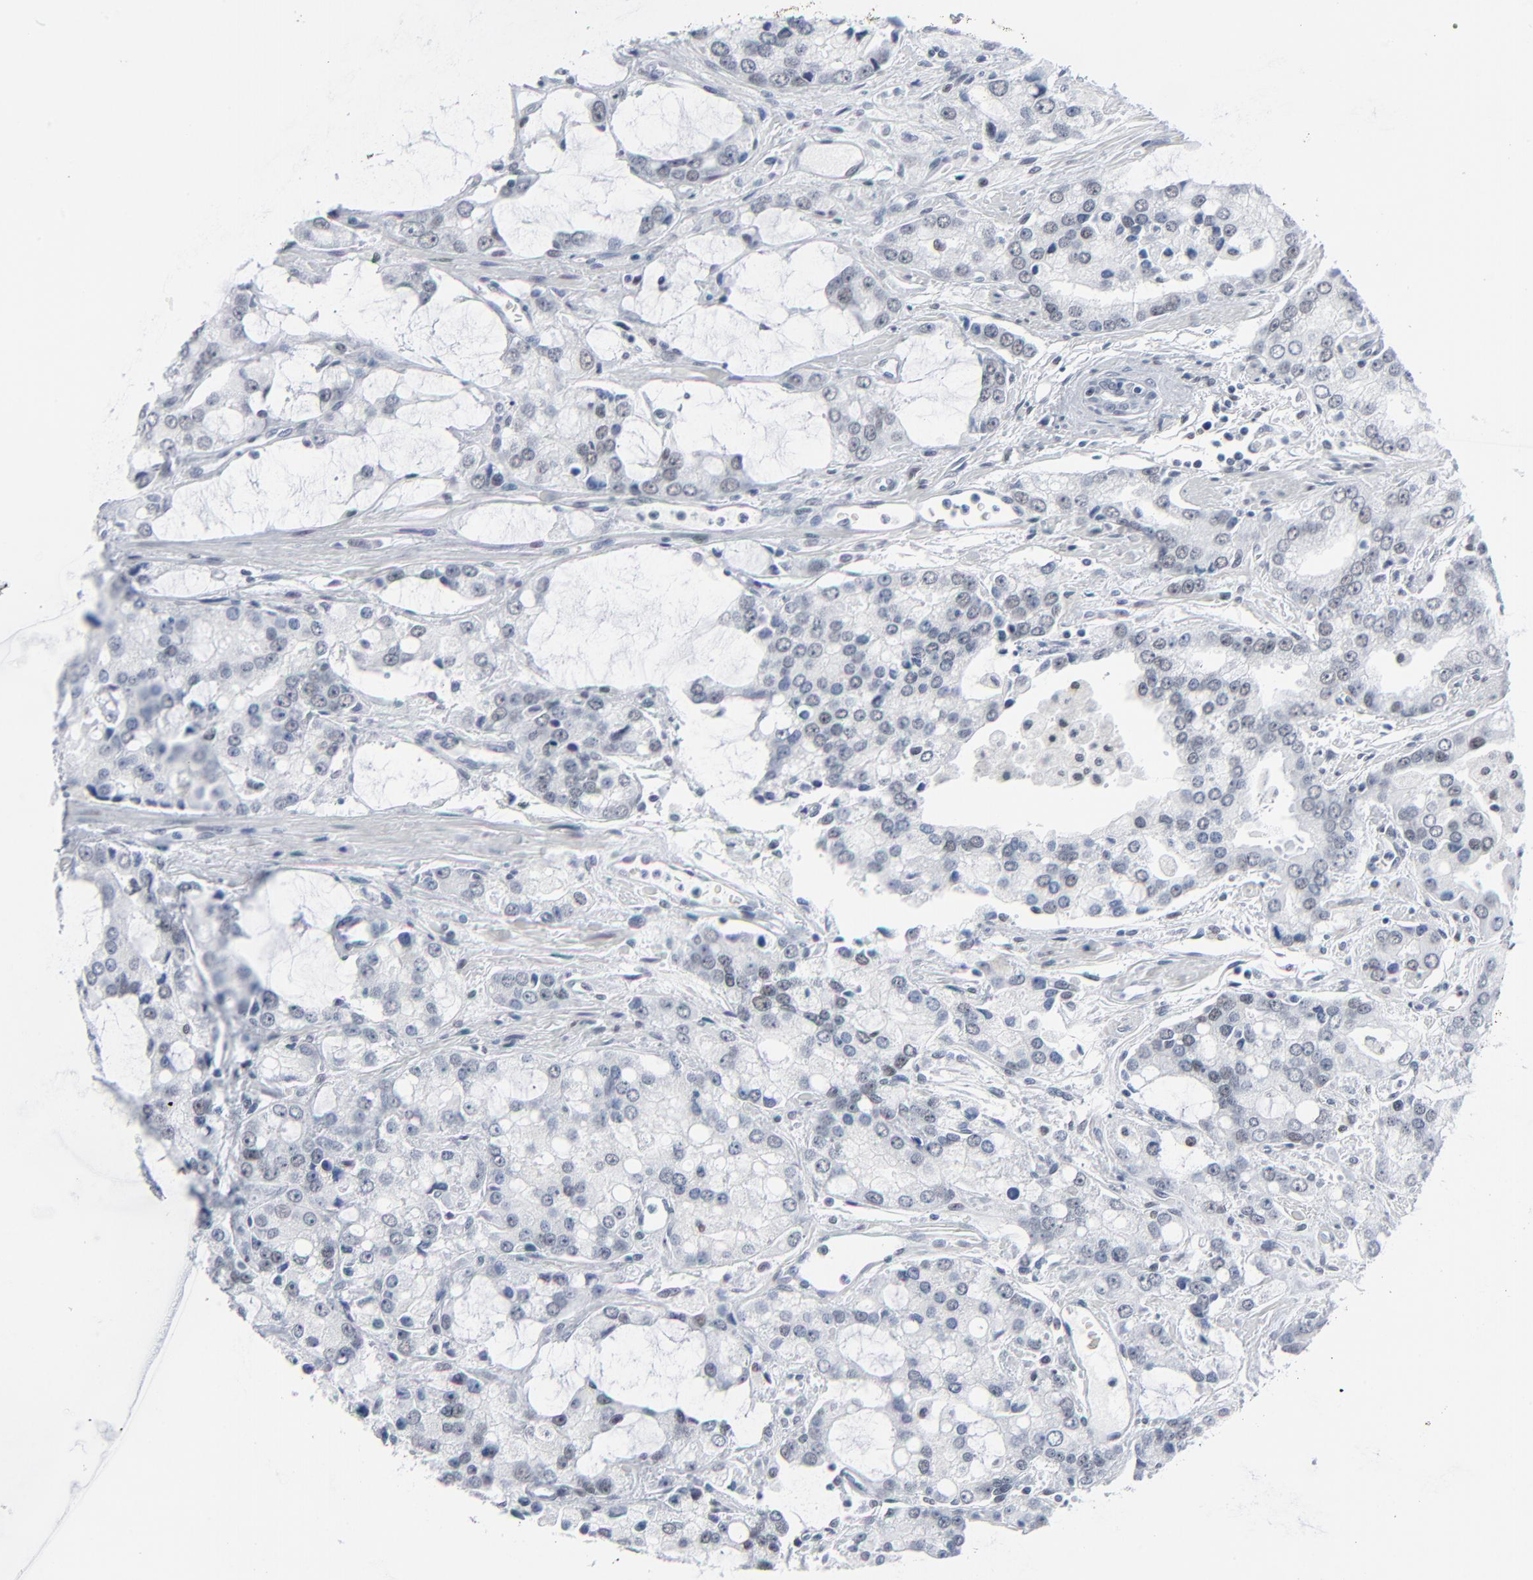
{"staining": {"intensity": "weak", "quantity": "<25%", "location": "nuclear"}, "tissue": "prostate cancer", "cell_type": "Tumor cells", "image_type": "cancer", "snomed": [{"axis": "morphology", "description": "Adenocarcinoma, High grade"}, {"axis": "topography", "description": "Prostate"}], "caption": "Micrograph shows no significant protein positivity in tumor cells of adenocarcinoma (high-grade) (prostate).", "gene": "SIRT1", "patient": {"sex": "male", "age": 67}}